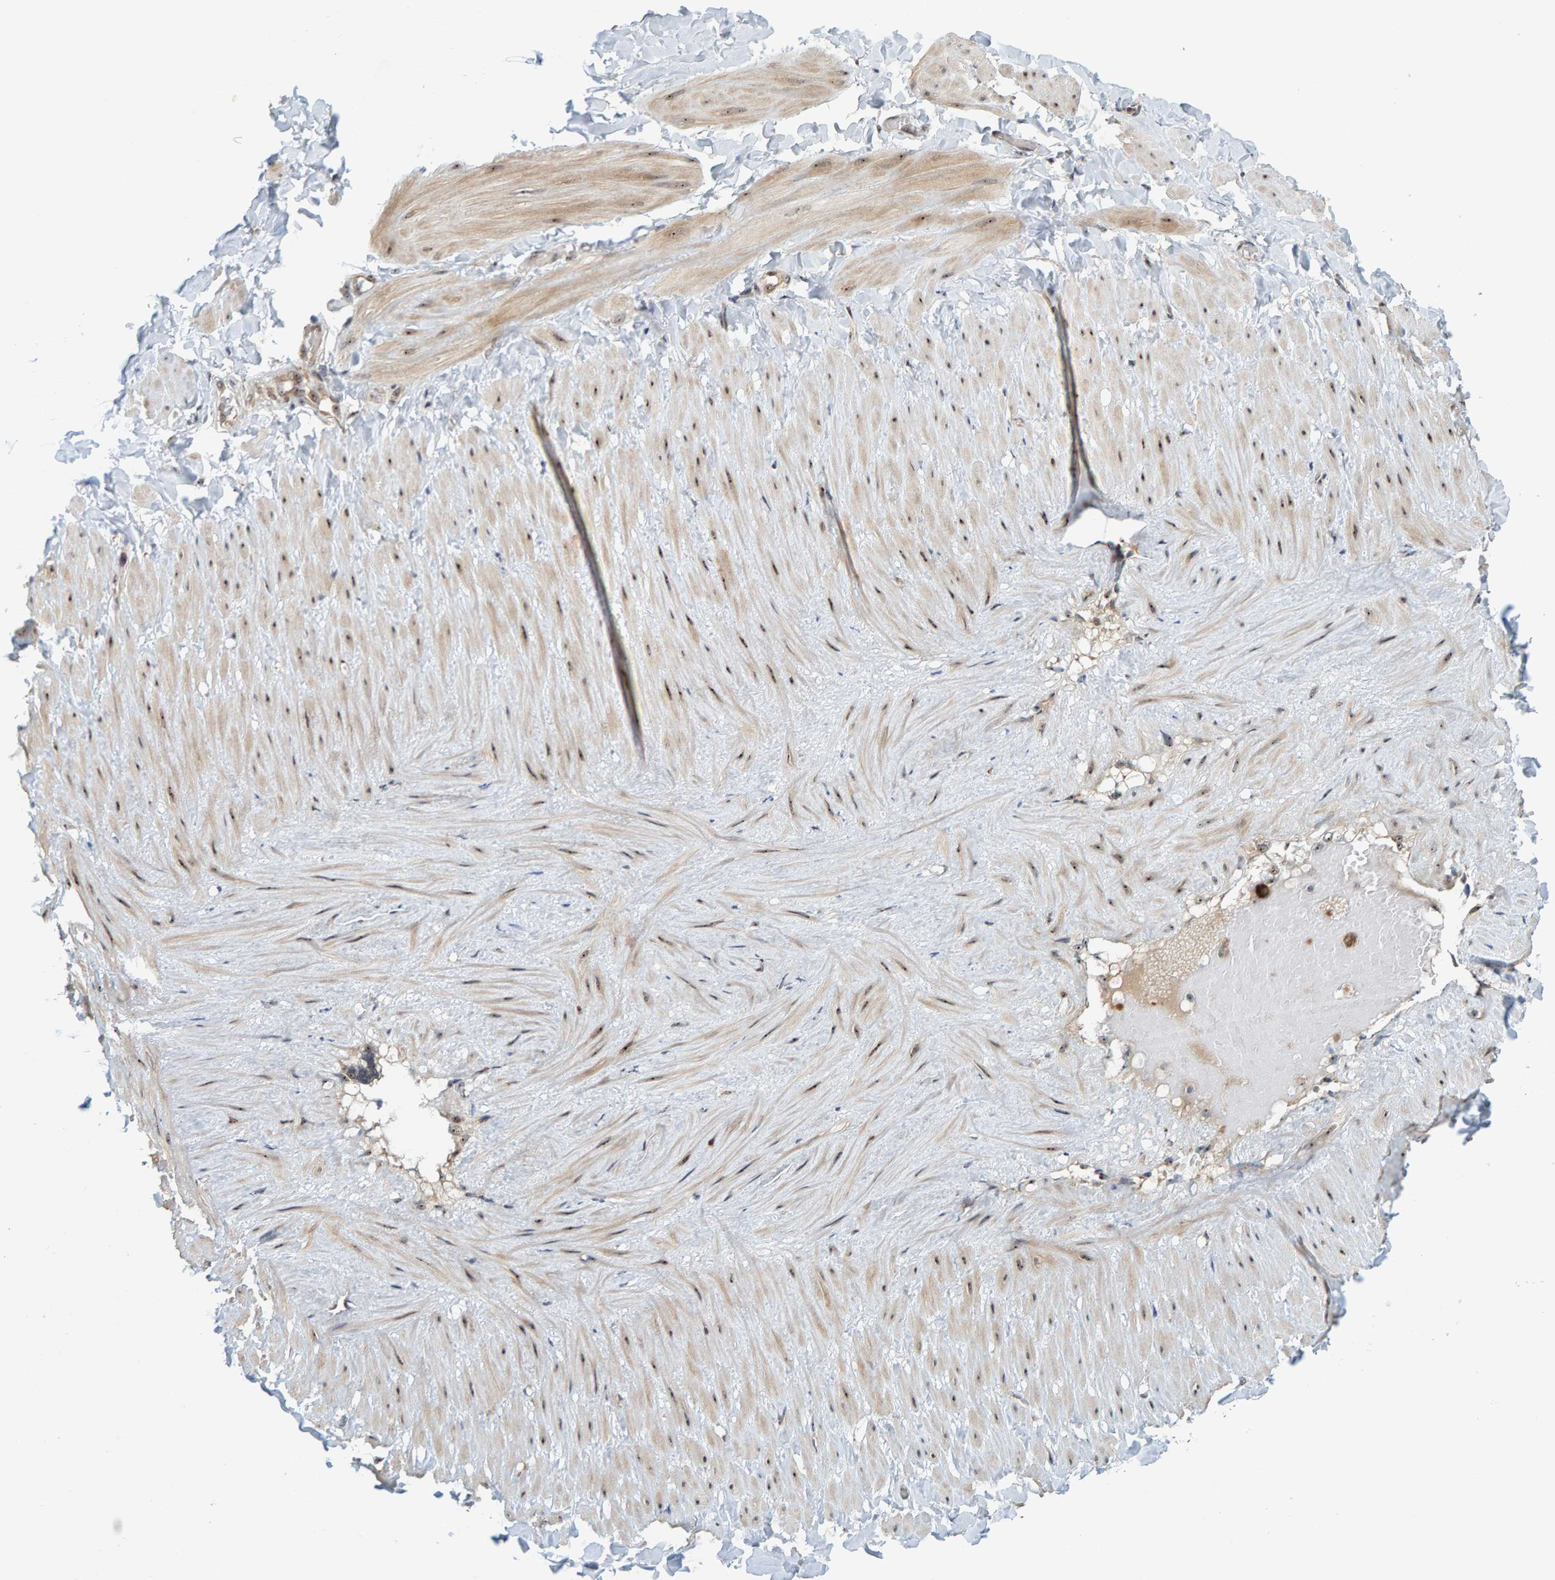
{"staining": {"intensity": "negative", "quantity": "none", "location": "none"}, "tissue": "soft tissue", "cell_type": "Fibroblasts", "image_type": "normal", "snomed": [{"axis": "morphology", "description": "Normal tissue, NOS"}, {"axis": "topography", "description": "Adipose tissue"}, {"axis": "topography", "description": "Vascular tissue"}, {"axis": "topography", "description": "Peripheral nerve tissue"}], "caption": "A high-resolution histopathology image shows immunohistochemistry staining of unremarkable soft tissue, which displays no significant staining in fibroblasts.", "gene": "POLR1E", "patient": {"sex": "male", "age": 25}}